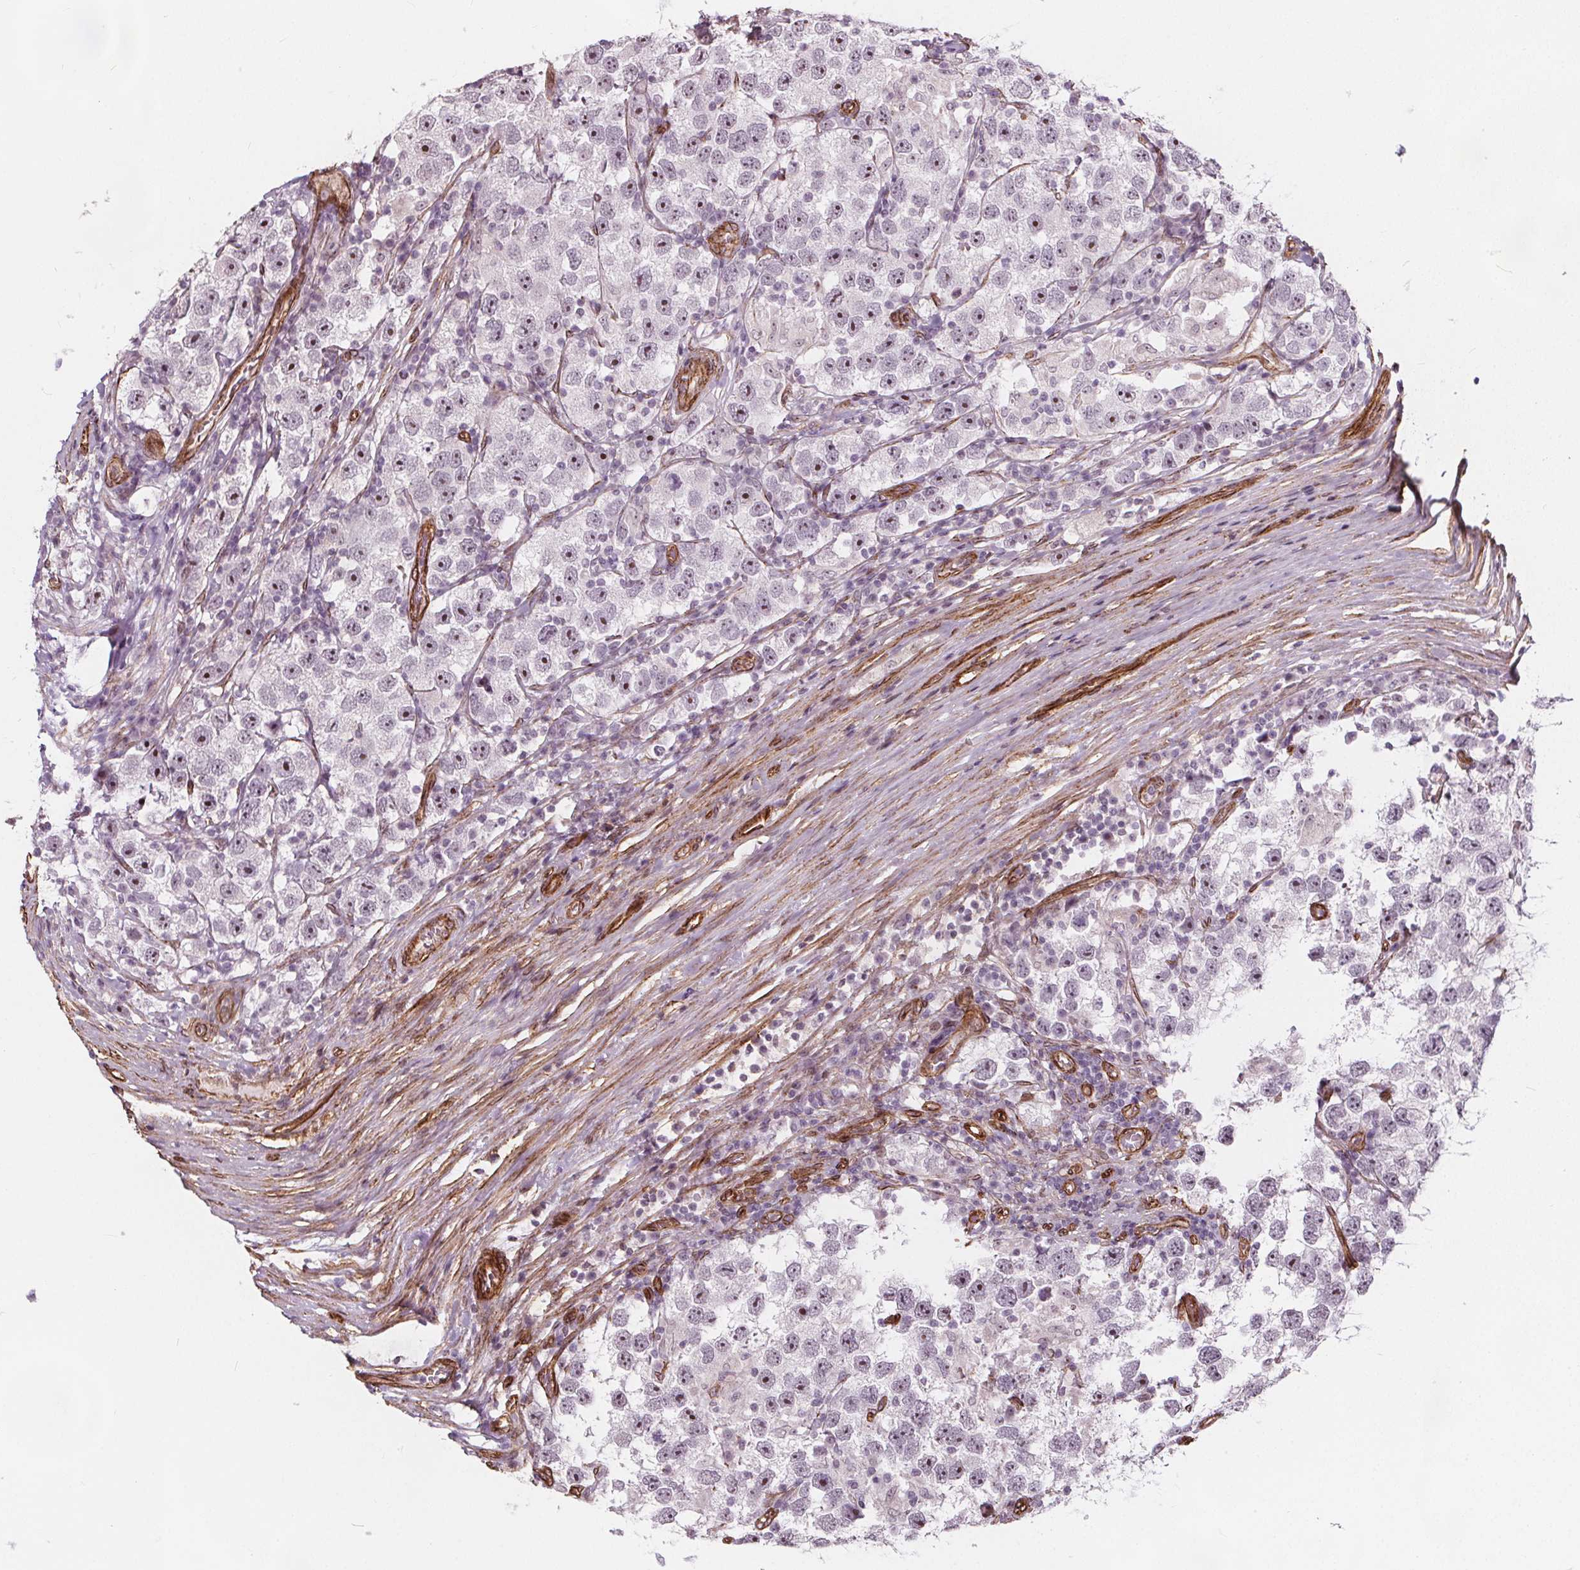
{"staining": {"intensity": "weak", "quantity": "25%-75%", "location": "nuclear"}, "tissue": "testis cancer", "cell_type": "Tumor cells", "image_type": "cancer", "snomed": [{"axis": "morphology", "description": "Seminoma, NOS"}, {"axis": "topography", "description": "Testis"}], "caption": "Immunohistochemical staining of seminoma (testis) exhibits low levels of weak nuclear expression in about 25%-75% of tumor cells.", "gene": "HAS1", "patient": {"sex": "male", "age": 26}}